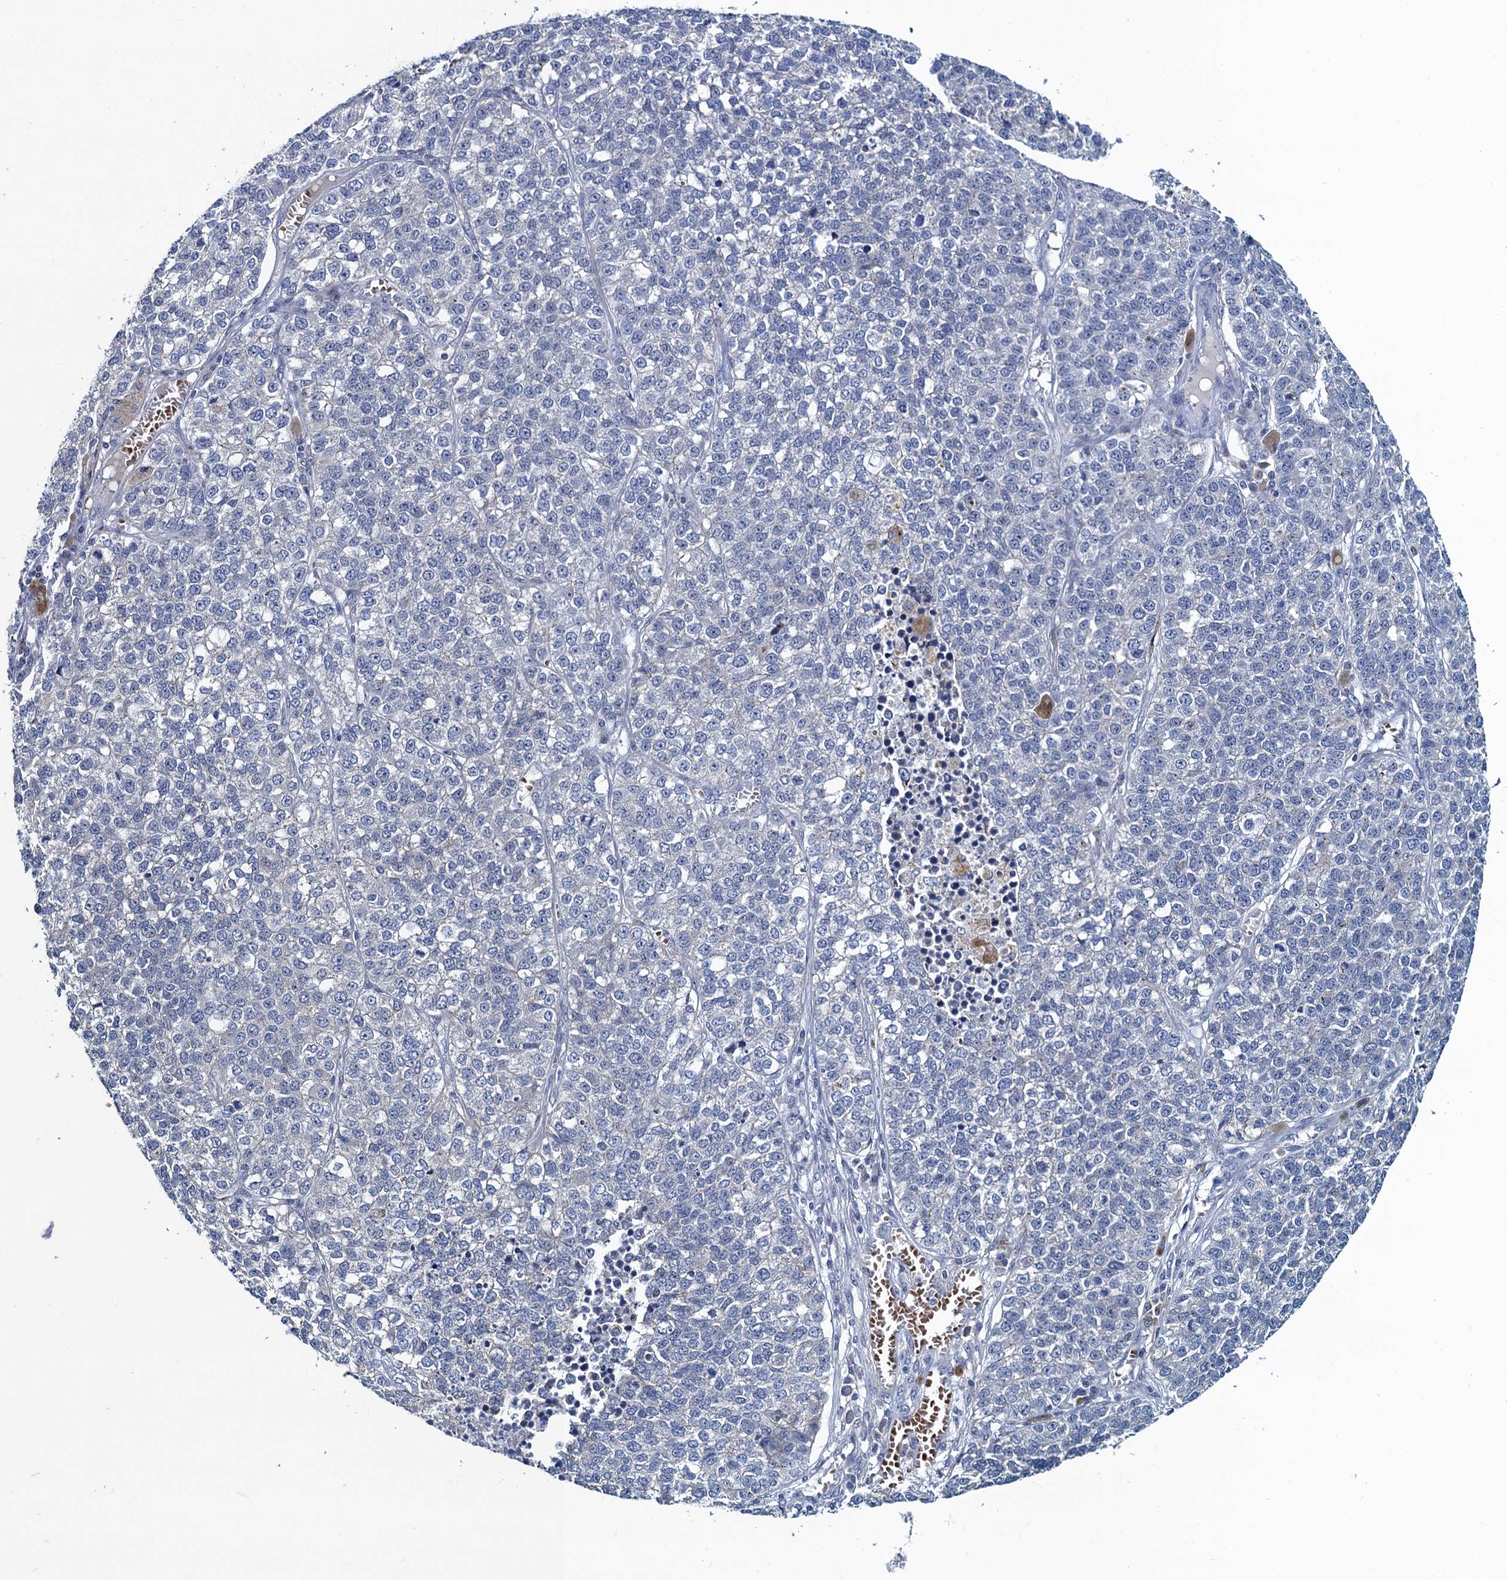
{"staining": {"intensity": "negative", "quantity": "none", "location": "none"}, "tissue": "lung cancer", "cell_type": "Tumor cells", "image_type": "cancer", "snomed": [{"axis": "morphology", "description": "Adenocarcinoma, NOS"}, {"axis": "topography", "description": "Lung"}], "caption": "A micrograph of lung cancer stained for a protein shows no brown staining in tumor cells.", "gene": "ATOSA", "patient": {"sex": "male", "age": 49}}